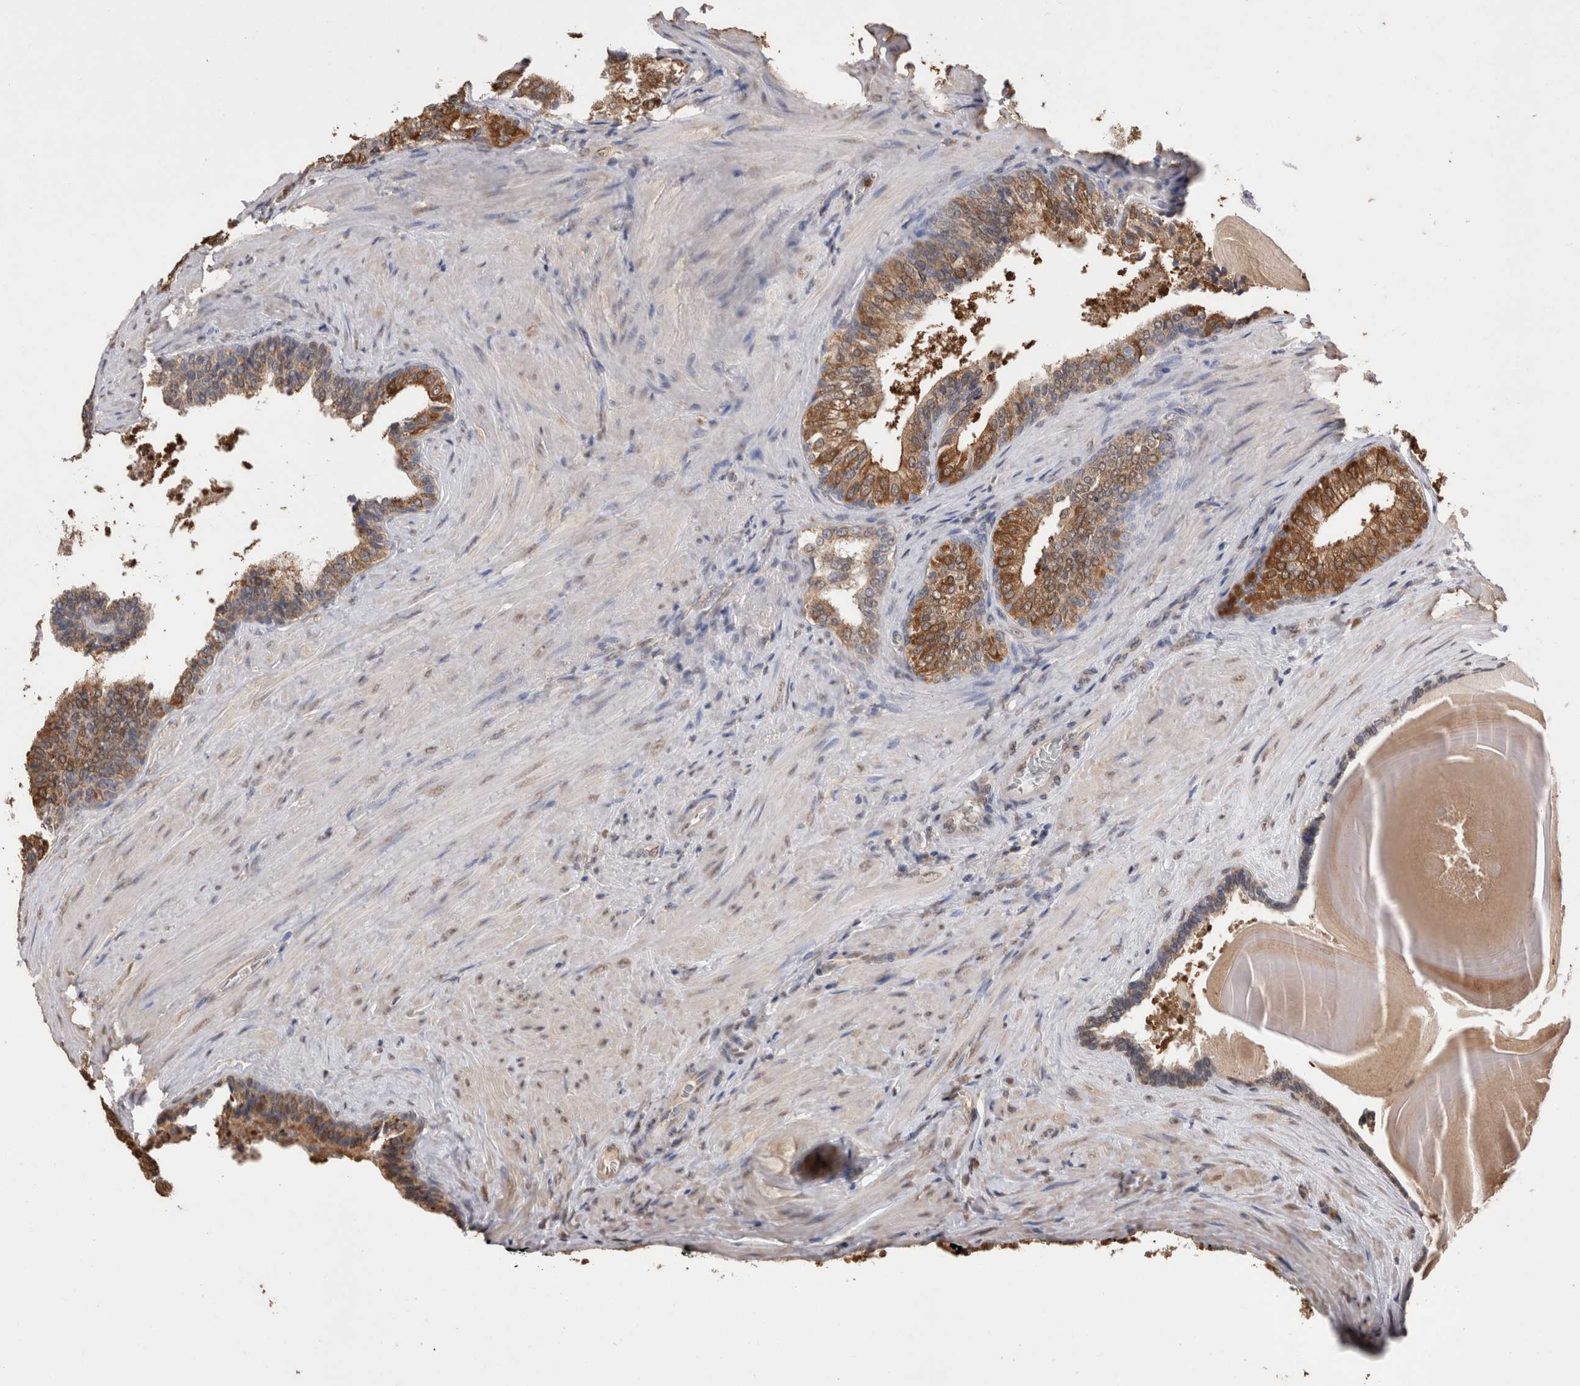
{"staining": {"intensity": "moderate", "quantity": ">75%", "location": "cytoplasmic/membranous"}, "tissue": "prostate cancer", "cell_type": "Tumor cells", "image_type": "cancer", "snomed": [{"axis": "morphology", "description": "Adenocarcinoma, Low grade"}, {"axis": "topography", "description": "Prostate"}], "caption": "A high-resolution histopathology image shows immunohistochemistry (IHC) staining of prostate cancer, which demonstrates moderate cytoplasmic/membranous positivity in about >75% of tumor cells.", "gene": "GRK5", "patient": {"sex": "male", "age": 60}}